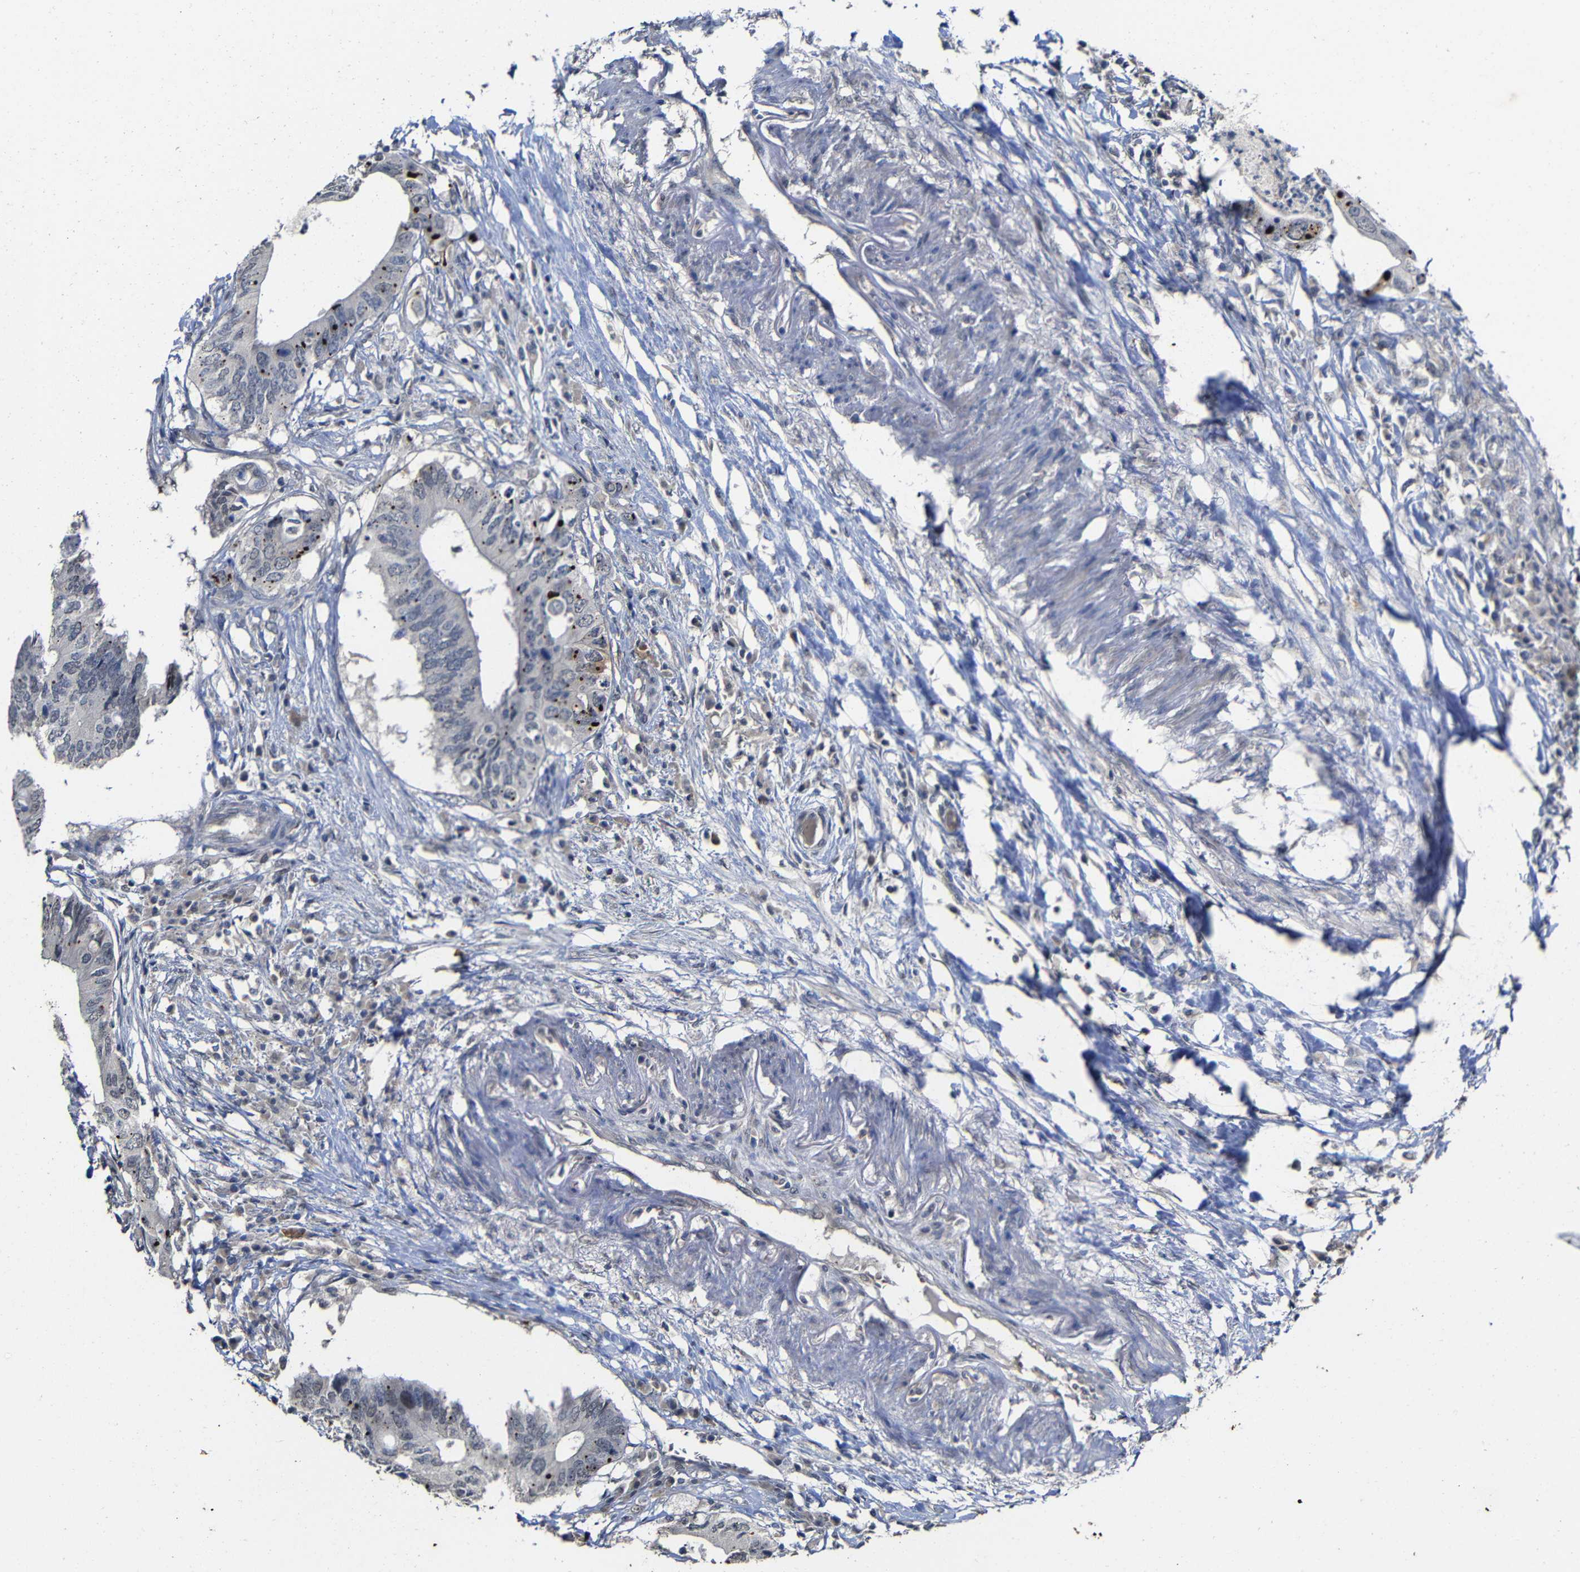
{"staining": {"intensity": "strong", "quantity": "<25%", "location": "cytoplasmic/membranous"}, "tissue": "colorectal cancer", "cell_type": "Tumor cells", "image_type": "cancer", "snomed": [{"axis": "morphology", "description": "Adenocarcinoma, NOS"}, {"axis": "topography", "description": "Colon"}], "caption": "DAB (3,3'-diaminobenzidine) immunohistochemical staining of adenocarcinoma (colorectal) reveals strong cytoplasmic/membranous protein positivity in approximately <25% of tumor cells.", "gene": "ATG12", "patient": {"sex": "male", "age": 71}}